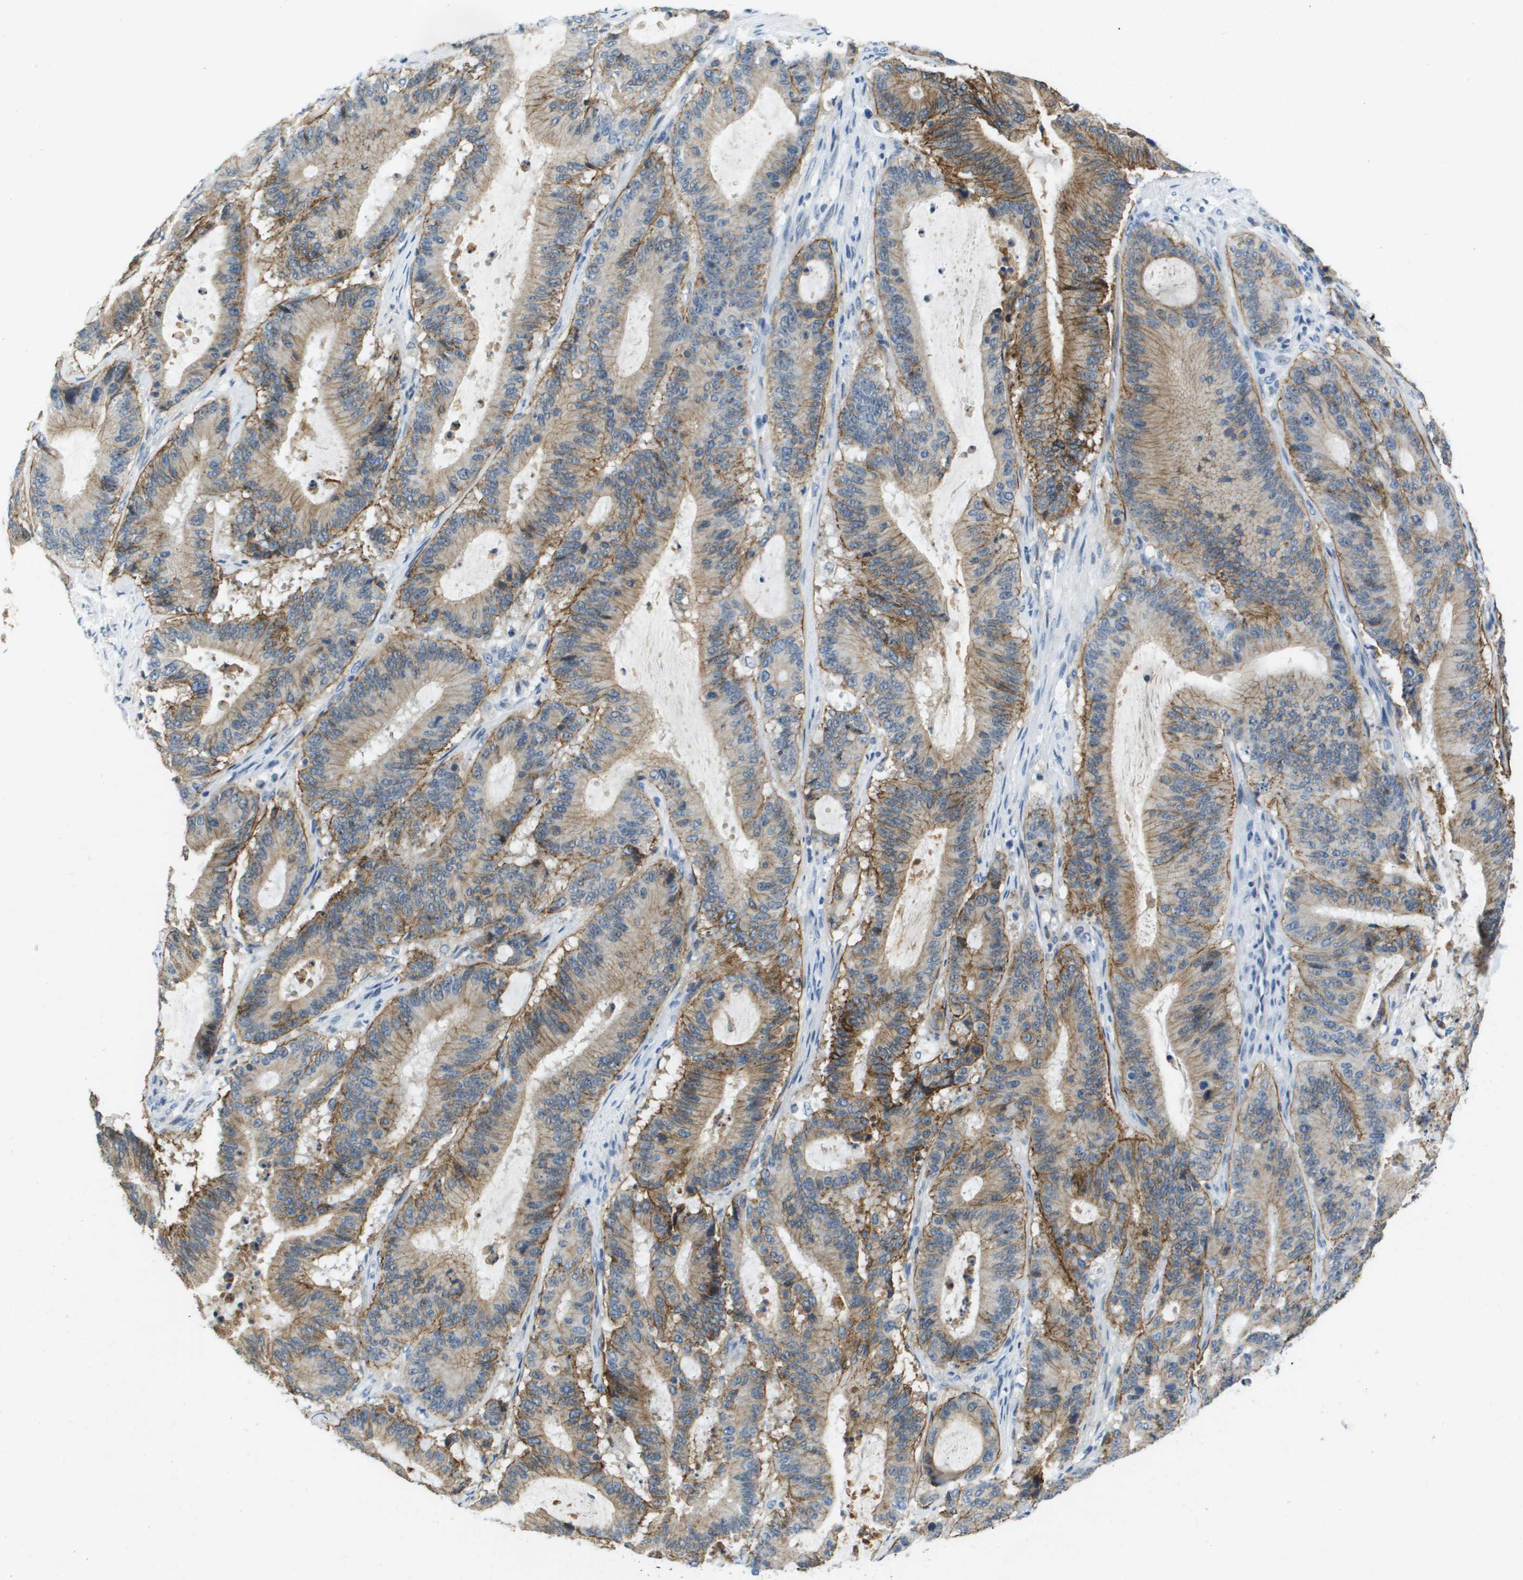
{"staining": {"intensity": "moderate", "quantity": ">75%", "location": "cytoplasmic/membranous"}, "tissue": "liver cancer", "cell_type": "Tumor cells", "image_type": "cancer", "snomed": [{"axis": "morphology", "description": "Cholangiocarcinoma"}, {"axis": "topography", "description": "Liver"}], "caption": "Protein expression analysis of human liver cancer reveals moderate cytoplasmic/membranous staining in about >75% of tumor cells. (Stains: DAB in brown, nuclei in blue, Microscopy: brightfield microscopy at high magnification).", "gene": "ITGA6", "patient": {"sex": "female", "age": 73}}